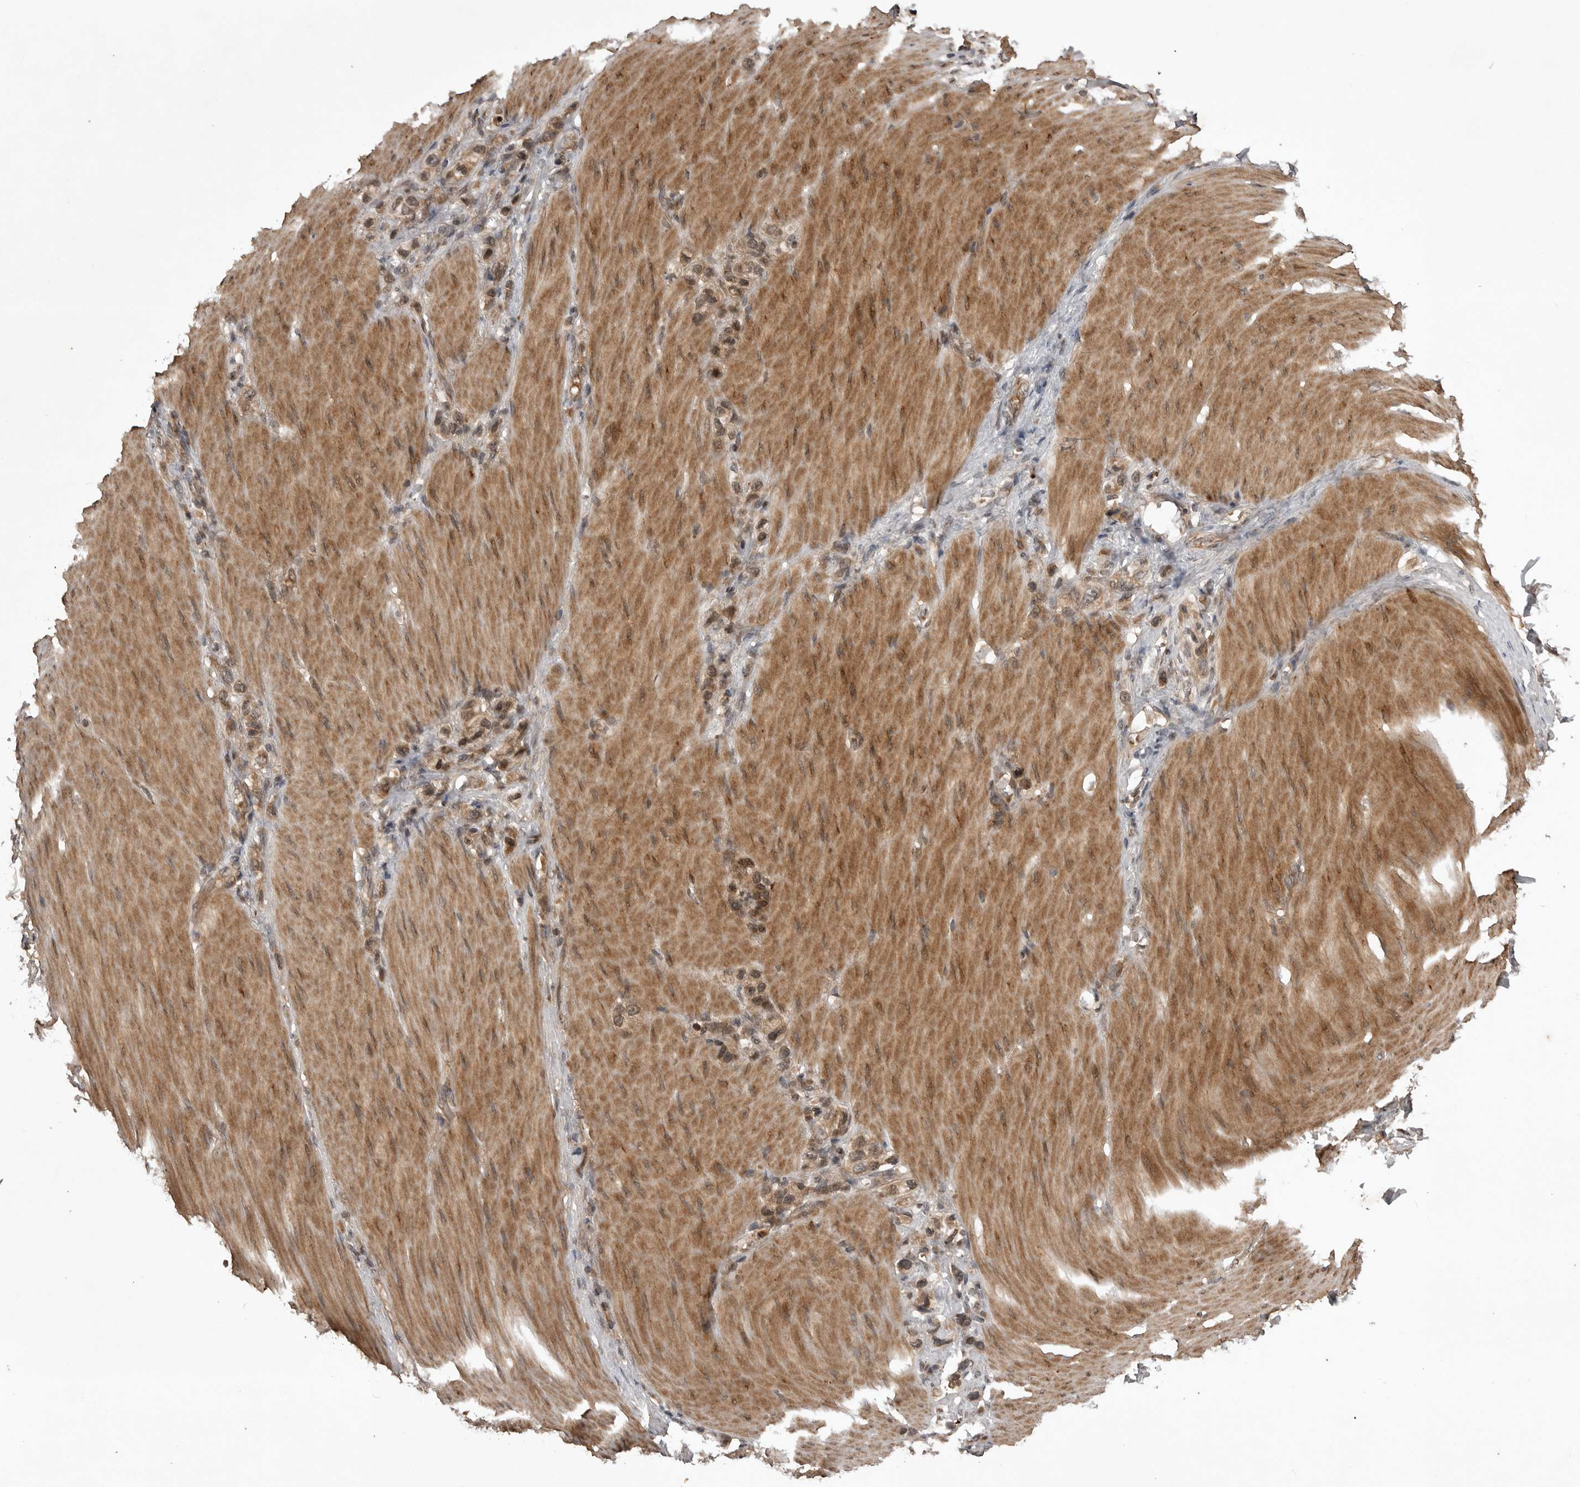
{"staining": {"intensity": "moderate", "quantity": ">75%", "location": "cytoplasmic/membranous,nuclear"}, "tissue": "stomach cancer", "cell_type": "Tumor cells", "image_type": "cancer", "snomed": [{"axis": "morphology", "description": "Adenocarcinoma, NOS"}, {"axis": "topography", "description": "Stomach"}], "caption": "Moderate cytoplasmic/membranous and nuclear expression is appreciated in approximately >75% of tumor cells in stomach cancer.", "gene": "AKAP7", "patient": {"sex": "female", "age": 65}}